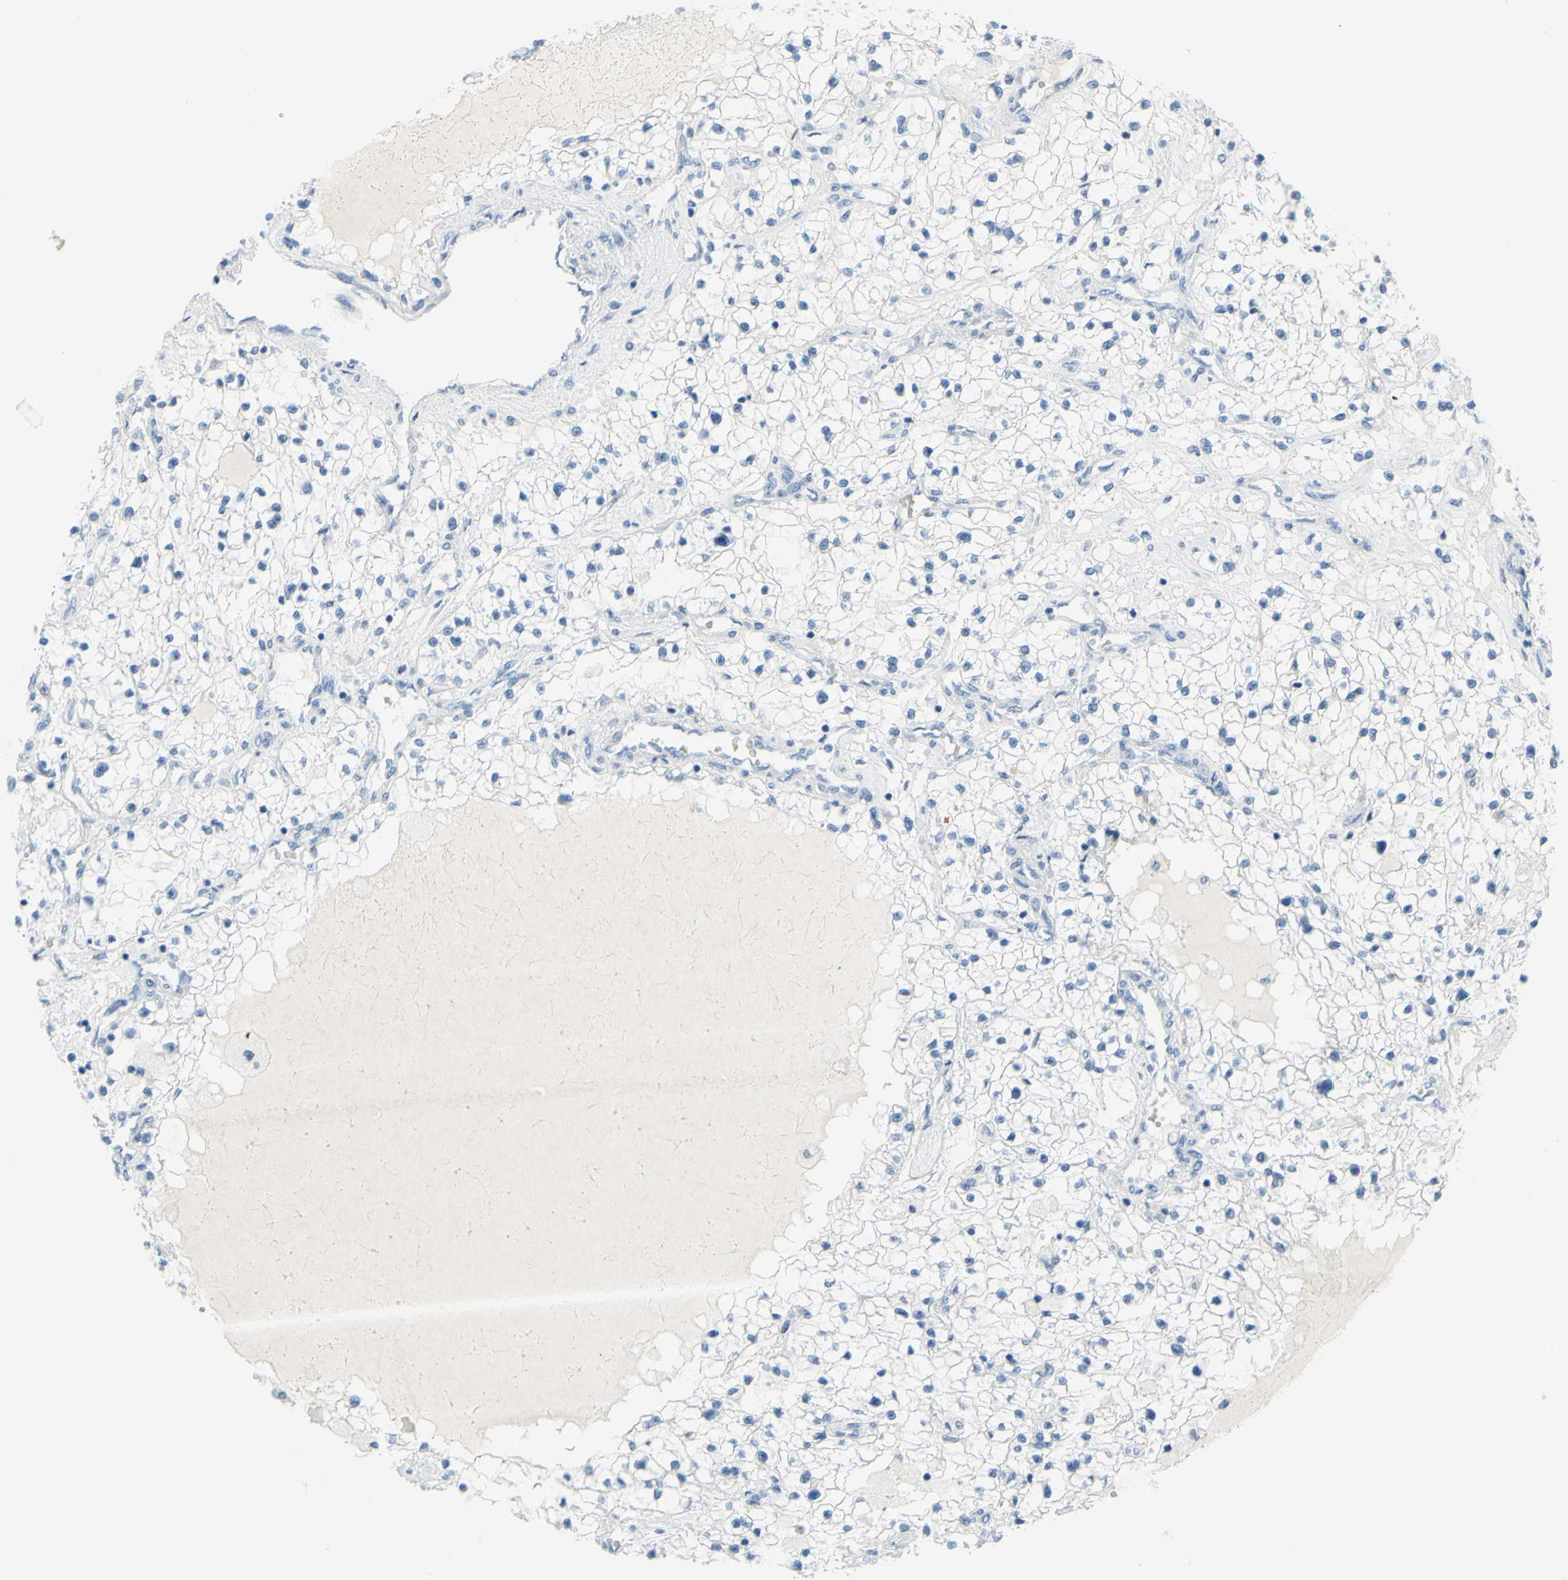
{"staining": {"intensity": "negative", "quantity": "none", "location": "none"}, "tissue": "renal cancer", "cell_type": "Tumor cells", "image_type": "cancer", "snomed": [{"axis": "morphology", "description": "Adenocarcinoma, NOS"}, {"axis": "topography", "description": "Kidney"}], "caption": "Tumor cells are negative for protein expression in human adenocarcinoma (renal).", "gene": "DCT", "patient": {"sex": "male", "age": 68}}